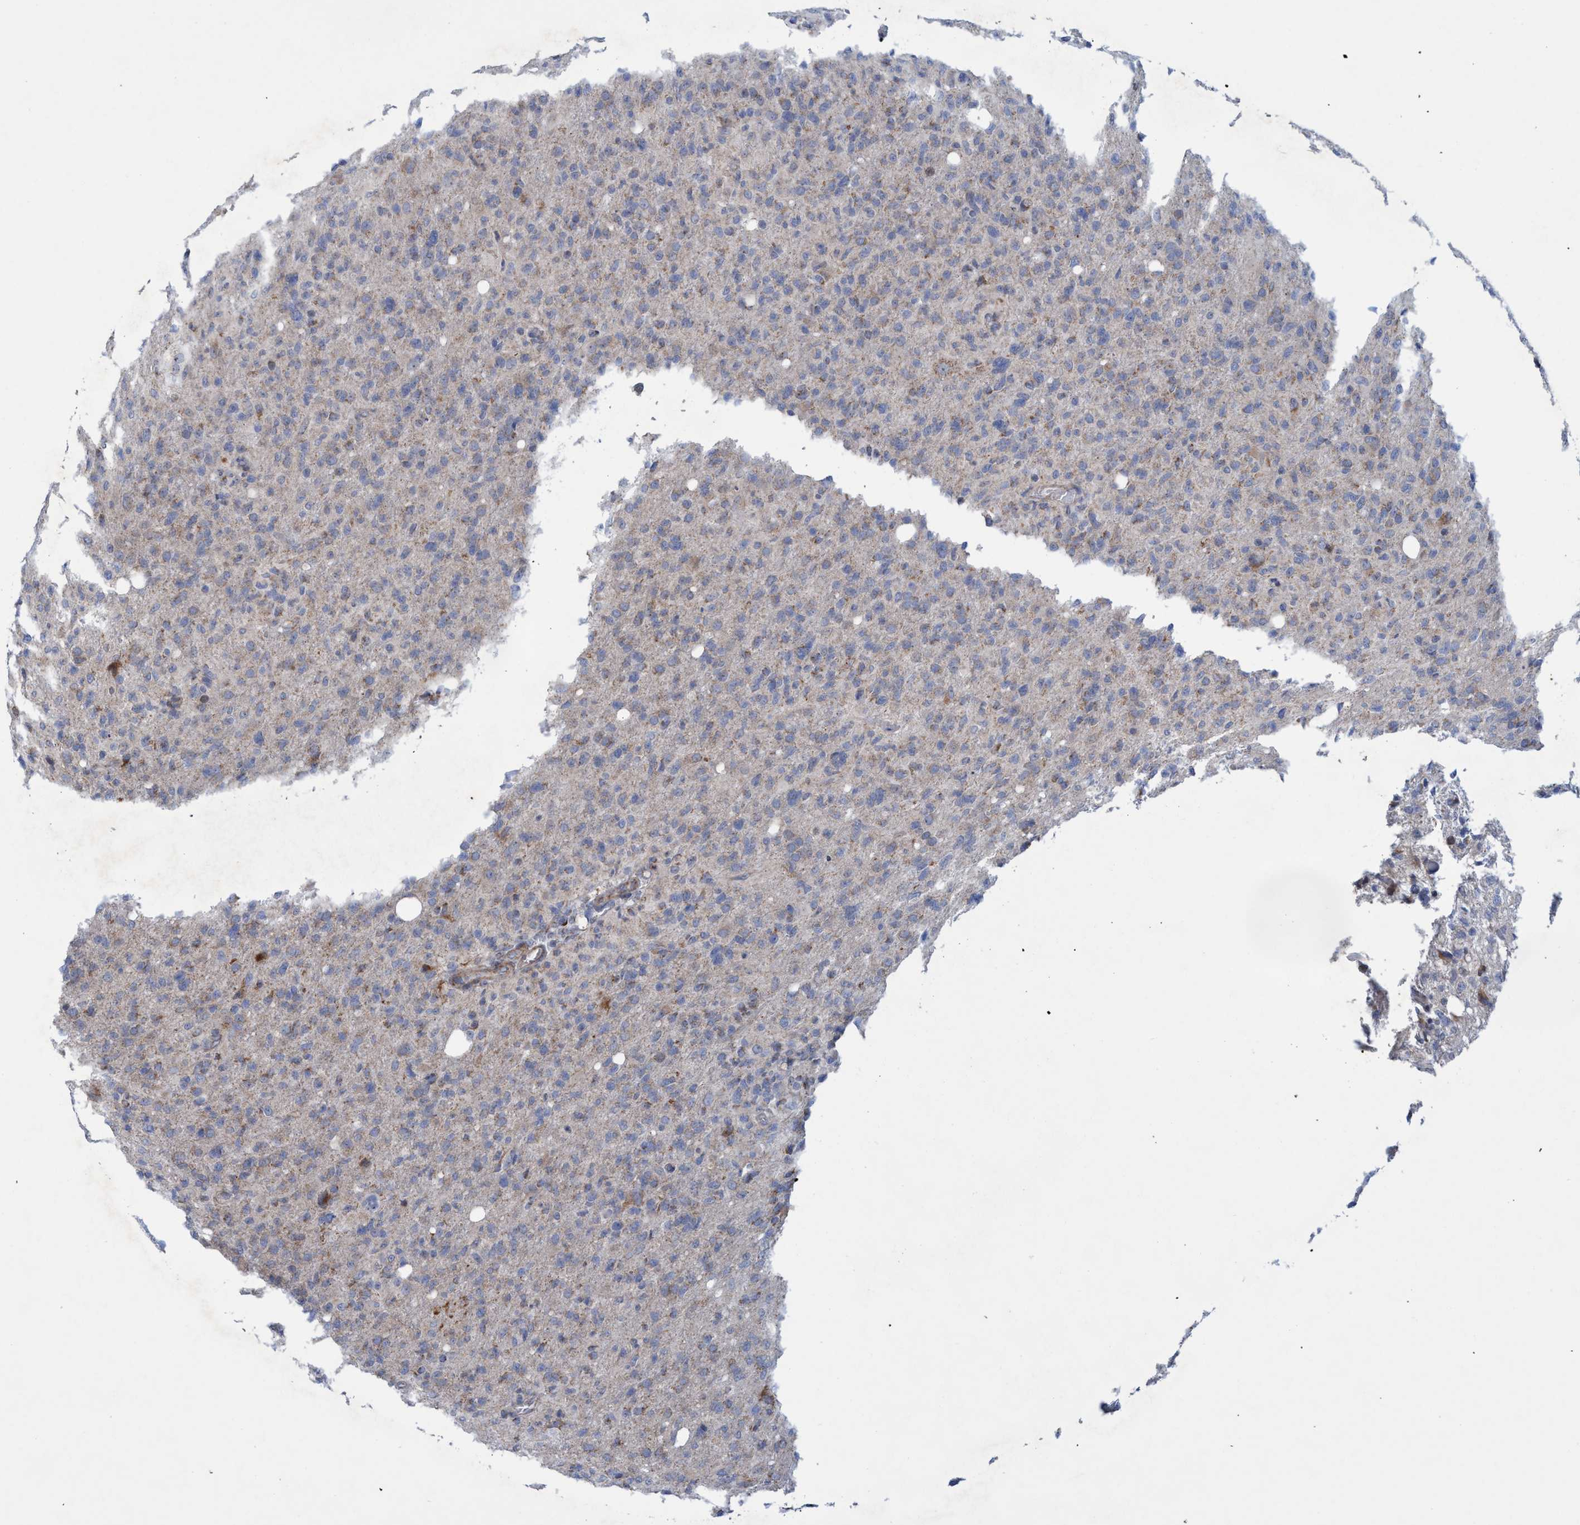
{"staining": {"intensity": "weak", "quantity": "<25%", "location": "cytoplasmic/membranous"}, "tissue": "glioma", "cell_type": "Tumor cells", "image_type": "cancer", "snomed": [{"axis": "morphology", "description": "Glioma, malignant, High grade"}, {"axis": "topography", "description": "Brain"}], "caption": "Tumor cells show no significant staining in glioma.", "gene": "POLR1F", "patient": {"sex": "female", "age": 57}}